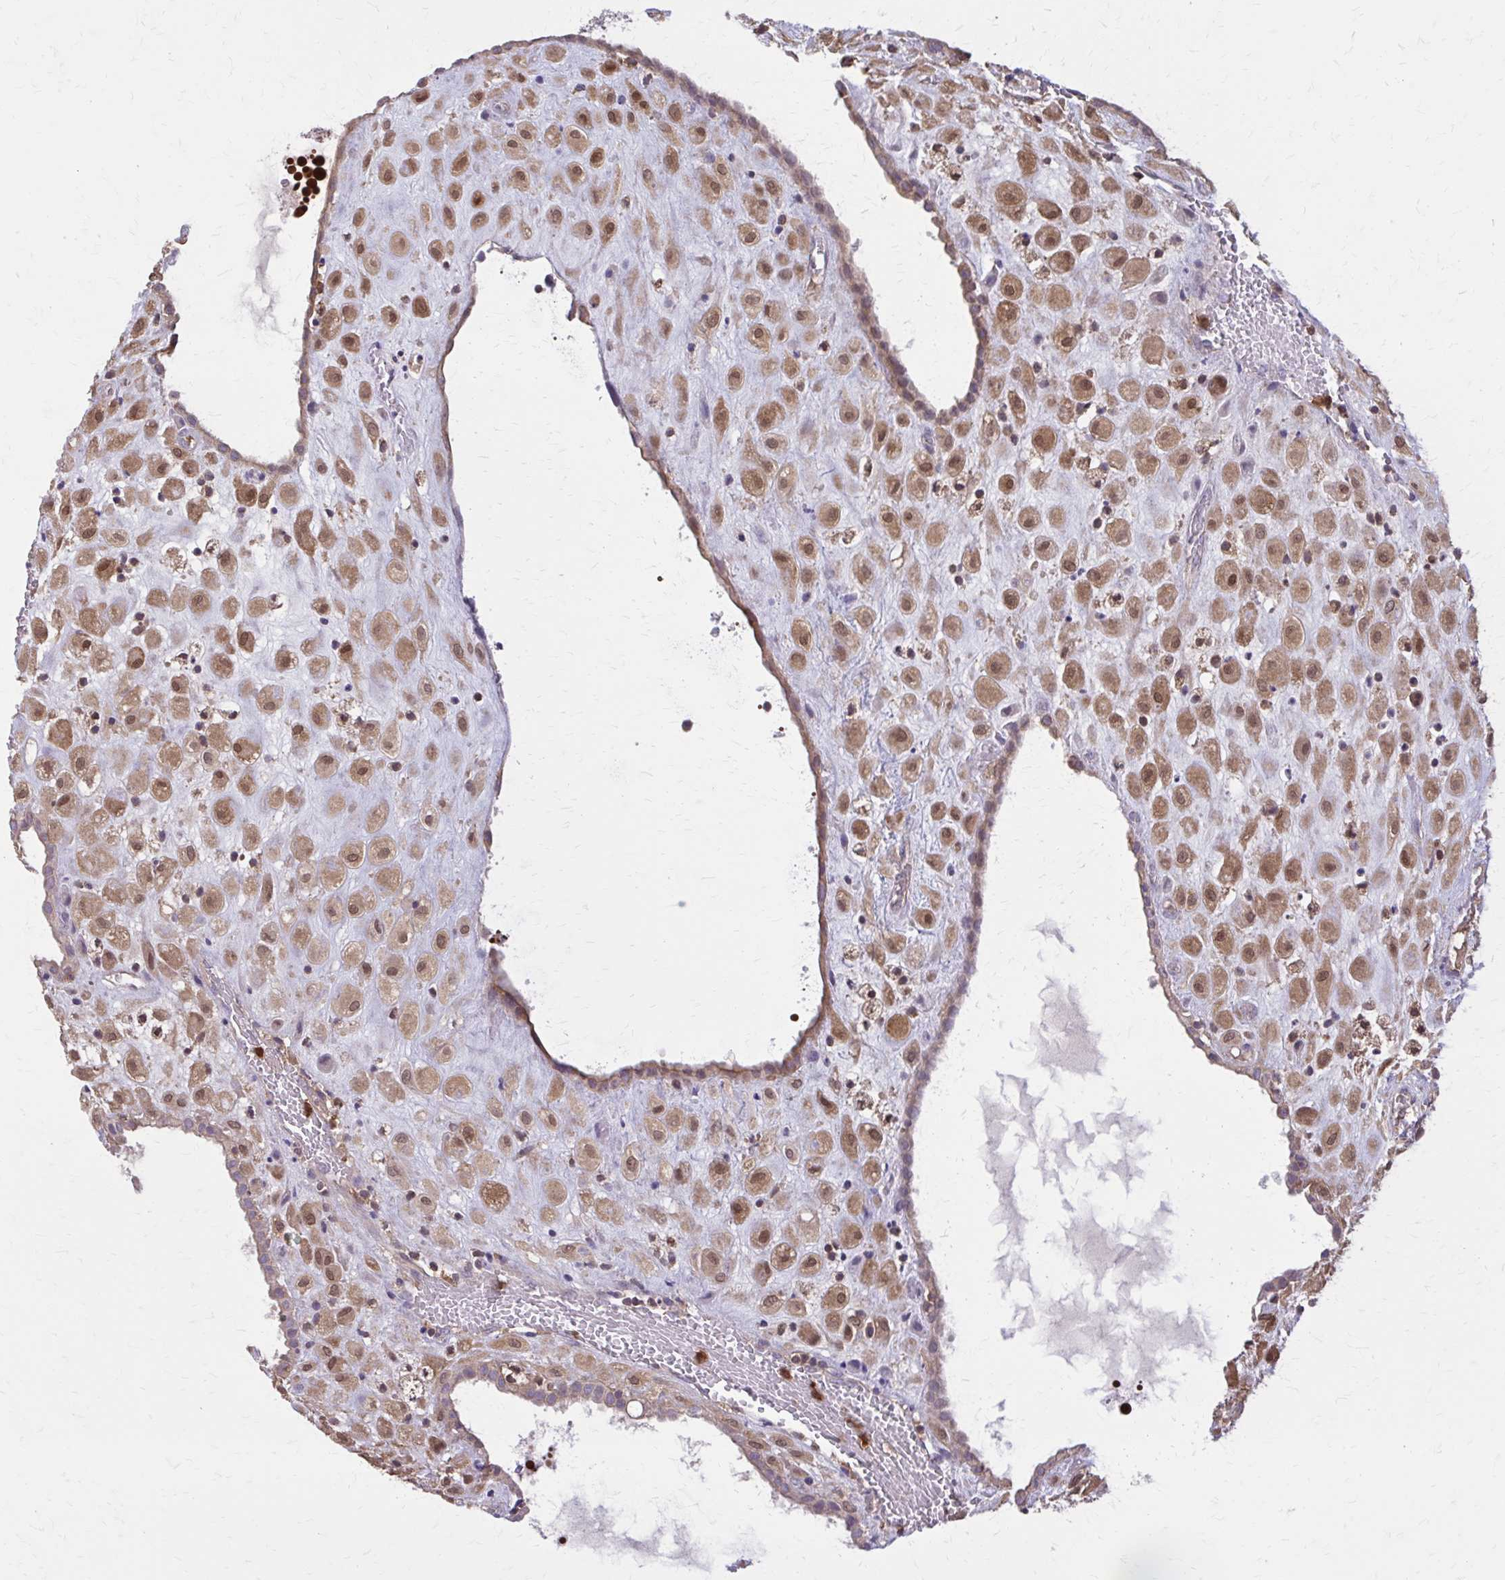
{"staining": {"intensity": "moderate", "quantity": ">75%", "location": "cytoplasmic/membranous,nuclear"}, "tissue": "placenta", "cell_type": "Decidual cells", "image_type": "normal", "snomed": [{"axis": "morphology", "description": "Normal tissue, NOS"}, {"axis": "topography", "description": "Placenta"}], "caption": "Immunohistochemistry (IHC) photomicrograph of unremarkable placenta: placenta stained using immunohistochemistry displays medium levels of moderate protein expression localized specifically in the cytoplasmic/membranous,nuclear of decidual cells, appearing as a cytoplasmic/membranous,nuclear brown color.", "gene": "NRBF2", "patient": {"sex": "female", "age": 24}}